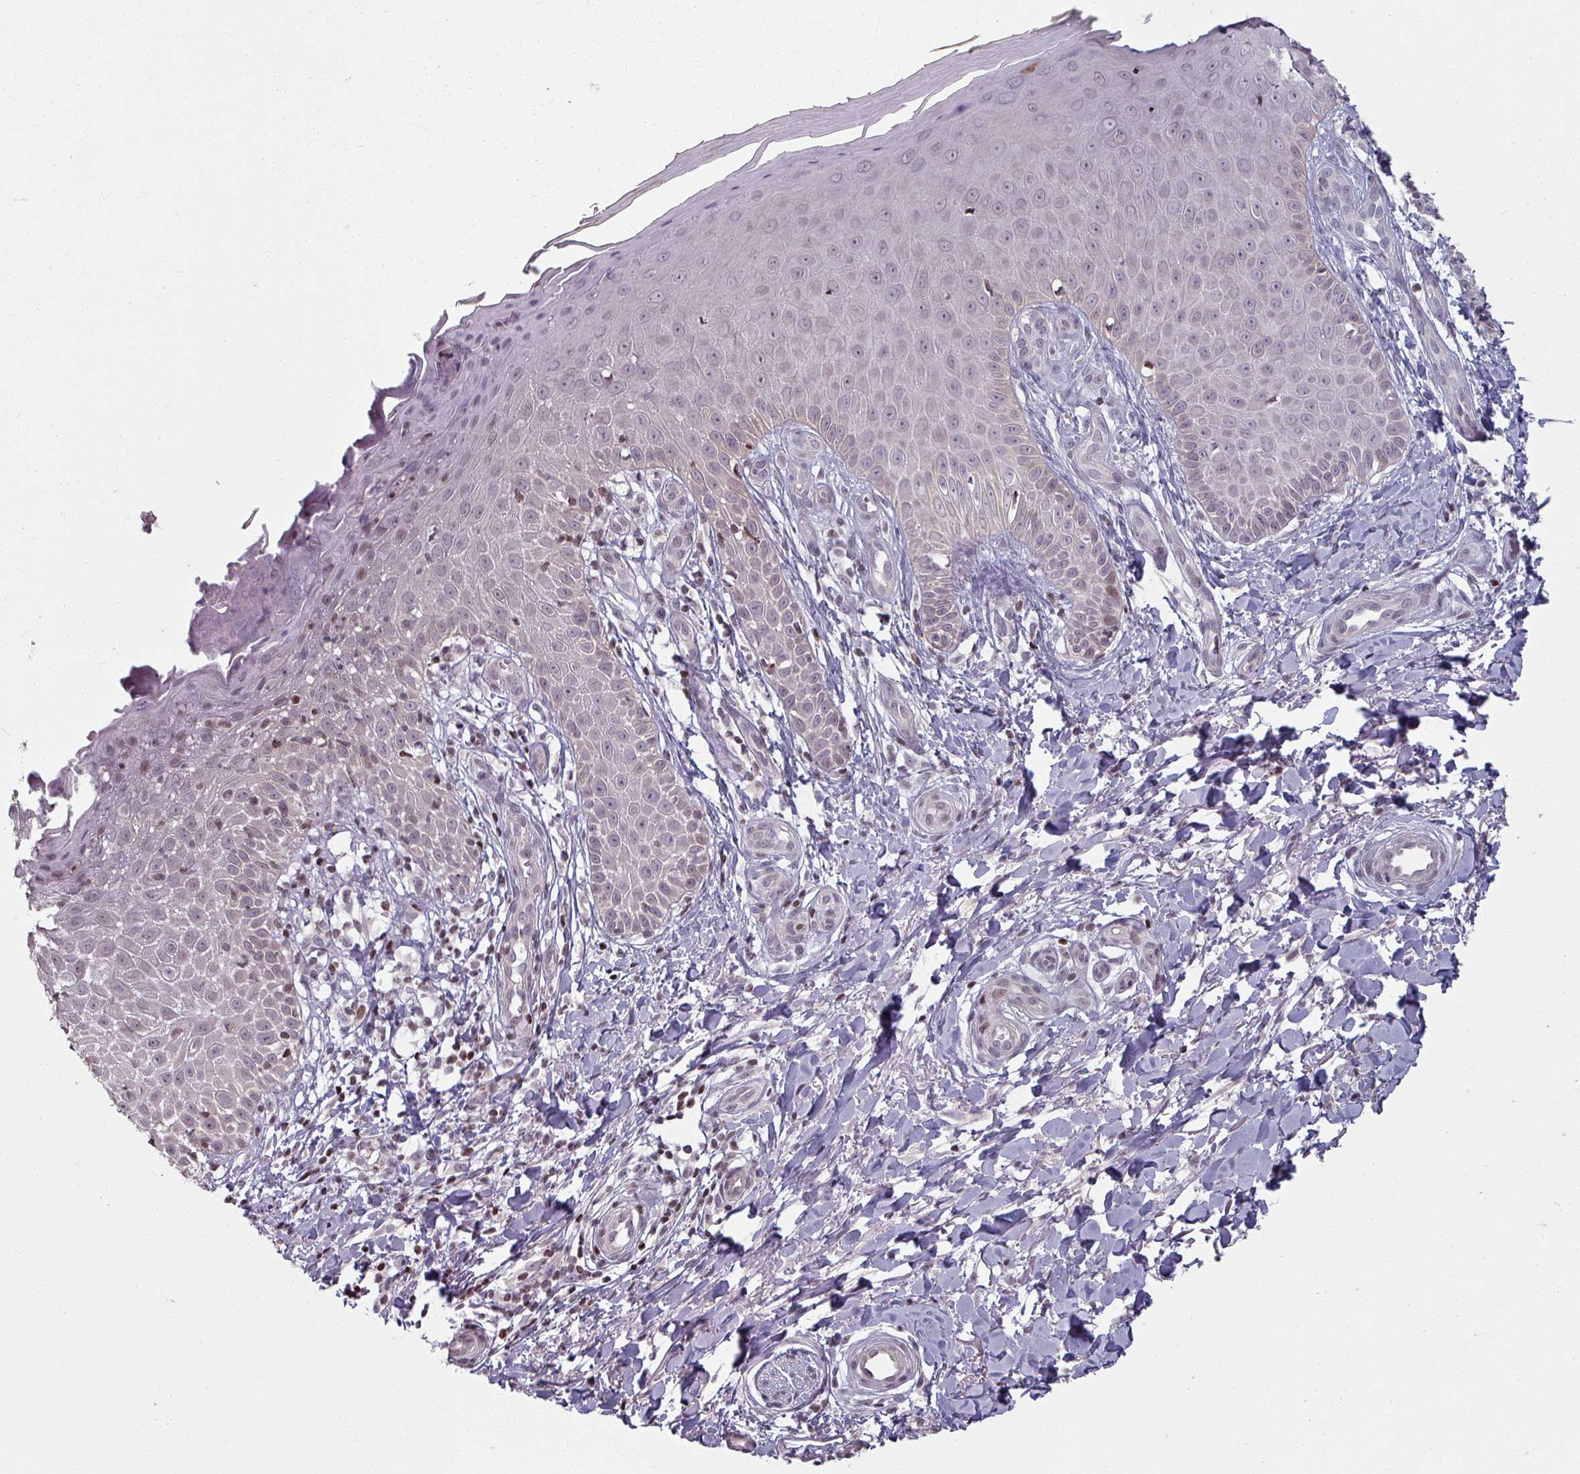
{"staining": {"intensity": "weak", "quantity": ">75%", "location": "nuclear"}, "tissue": "skin", "cell_type": "Fibroblasts", "image_type": "normal", "snomed": [{"axis": "morphology", "description": "Normal tissue, NOS"}, {"axis": "topography", "description": "Skin"}], "caption": "Fibroblasts reveal weak nuclear expression in about >75% of cells in unremarkable skin.", "gene": "NCOR1", "patient": {"sex": "male", "age": 81}}